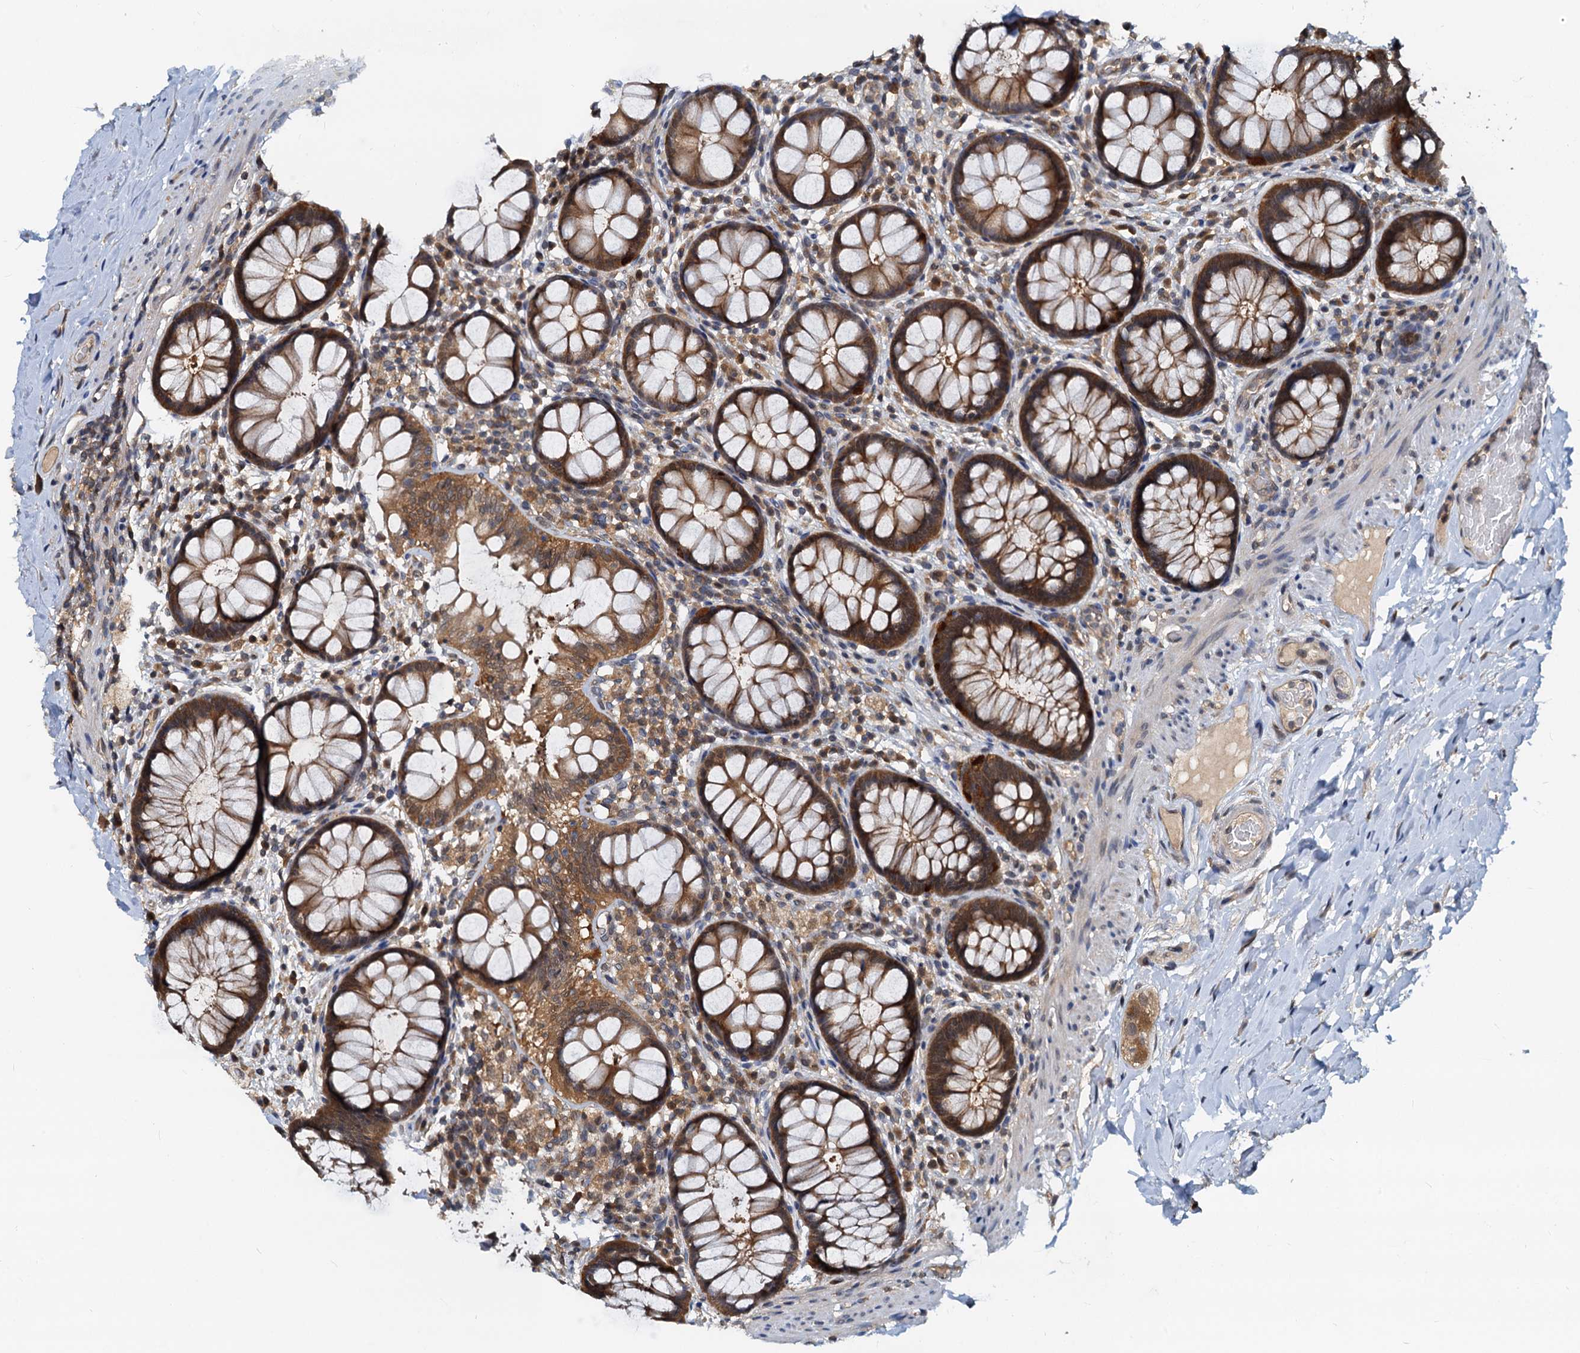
{"staining": {"intensity": "moderate", "quantity": ">75%", "location": "cytoplasmic/membranous"}, "tissue": "rectum", "cell_type": "Glandular cells", "image_type": "normal", "snomed": [{"axis": "morphology", "description": "Normal tissue, NOS"}, {"axis": "topography", "description": "Rectum"}], "caption": "Immunohistochemistry image of normal rectum: human rectum stained using IHC exhibits medium levels of moderate protein expression localized specifically in the cytoplasmic/membranous of glandular cells, appearing as a cytoplasmic/membranous brown color.", "gene": "PTGES3", "patient": {"sex": "male", "age": 83}}